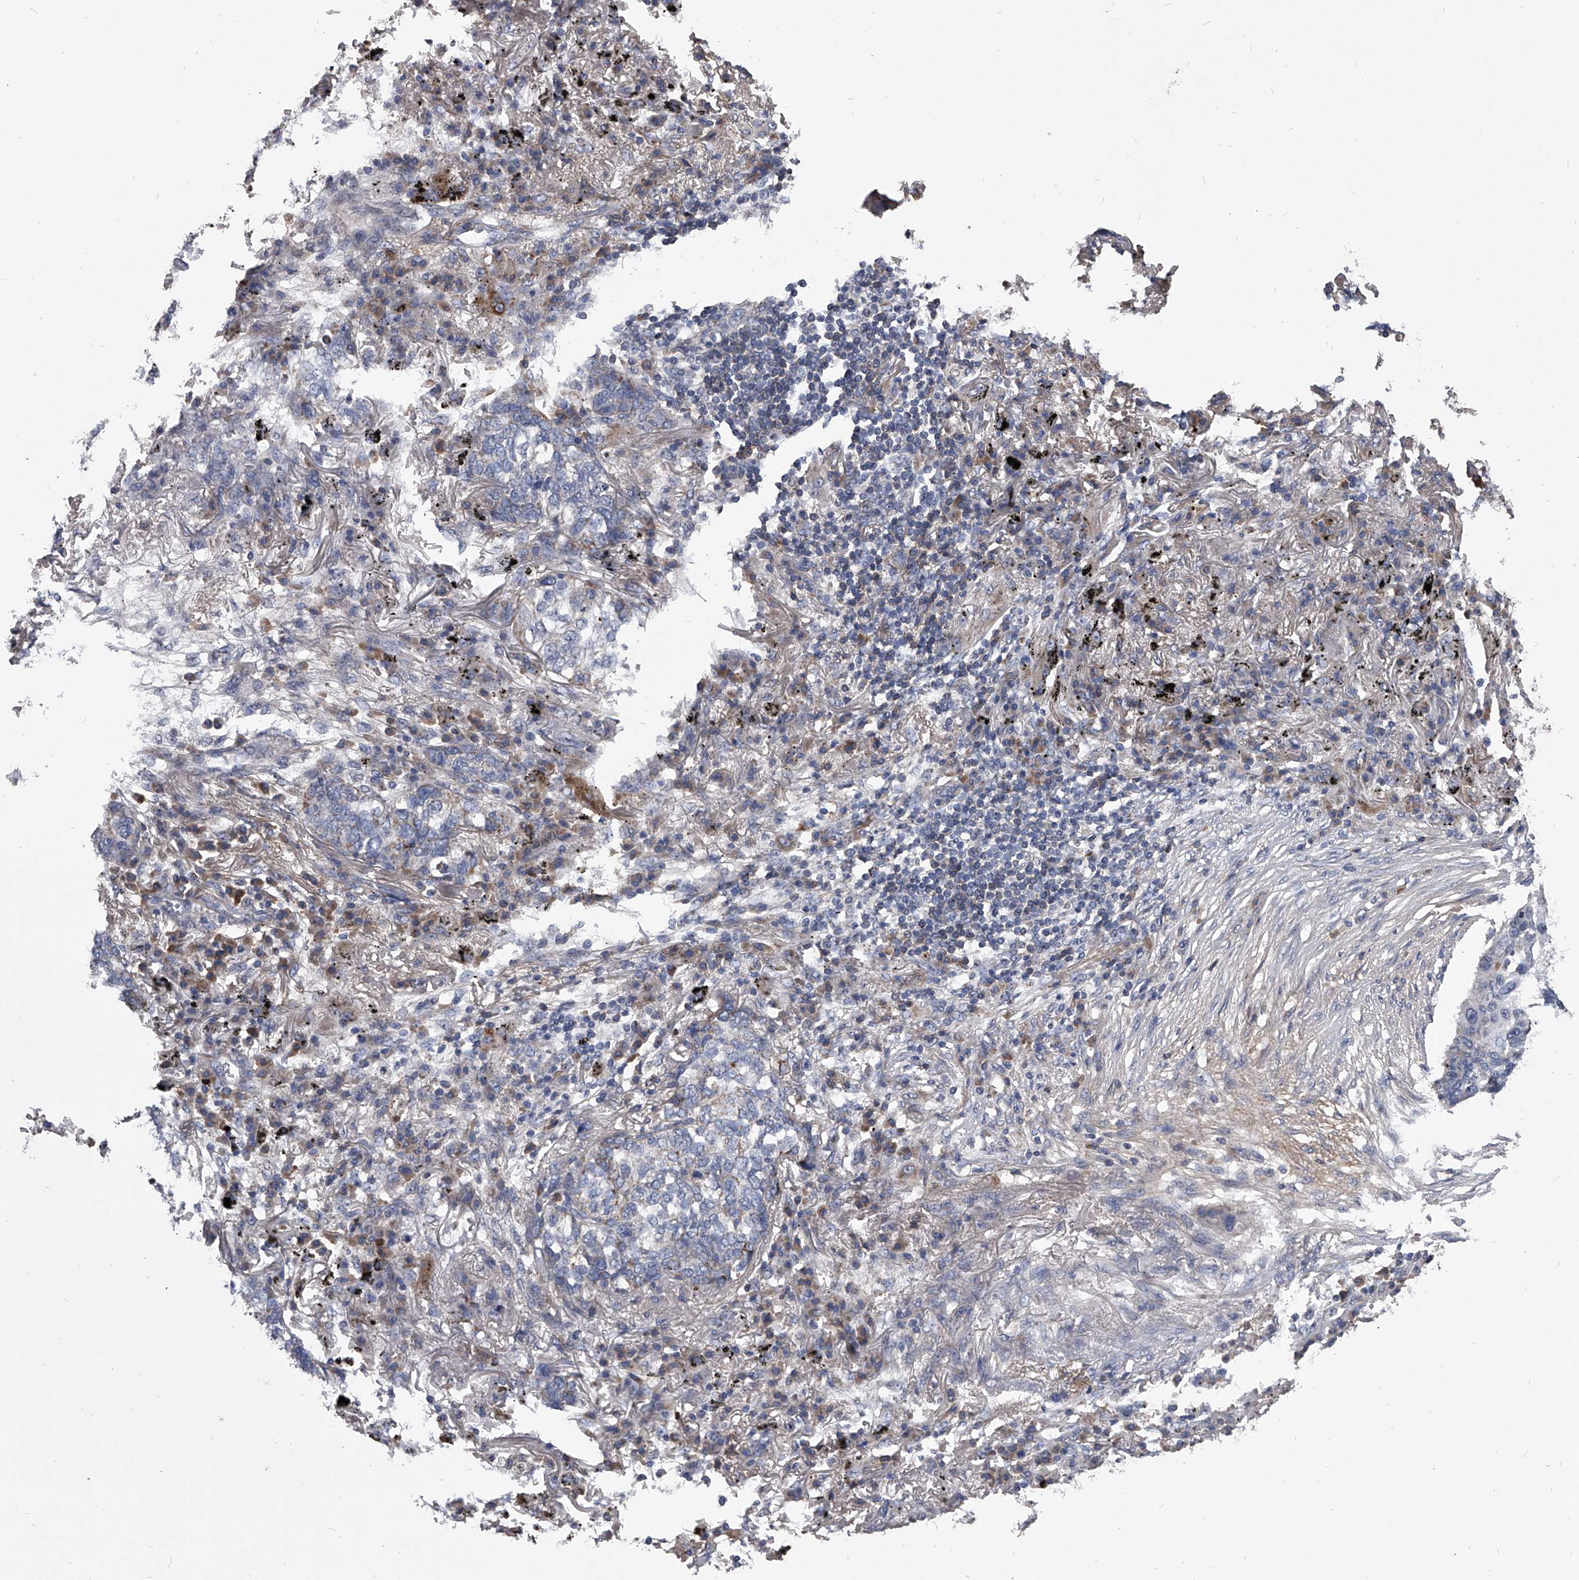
{"staining": {"intensity": "negative", "quantity": "none", "location": "none"}, "tissue": "lung cancer", "cell_type": "Tumor cells", "image_type": "cancer", "snomed": [{"axis": "morphology", "description": "Squamous cell carcinoma, NOS"}, {"axis": "topography", "description": "Lung"}], "caption": "The immunohistochemistry photomicrograph has no significant positivity in tumor cells of lung cancer (squamous cell carcinoma) tissue. The staining is performed using DAB (3,3'-diaminobenzidine) brown chromogen with nuclei counter-stained in using hematoxylin.", "gene": "NRP1", "patient": {"sex": "female", "age": 63}}